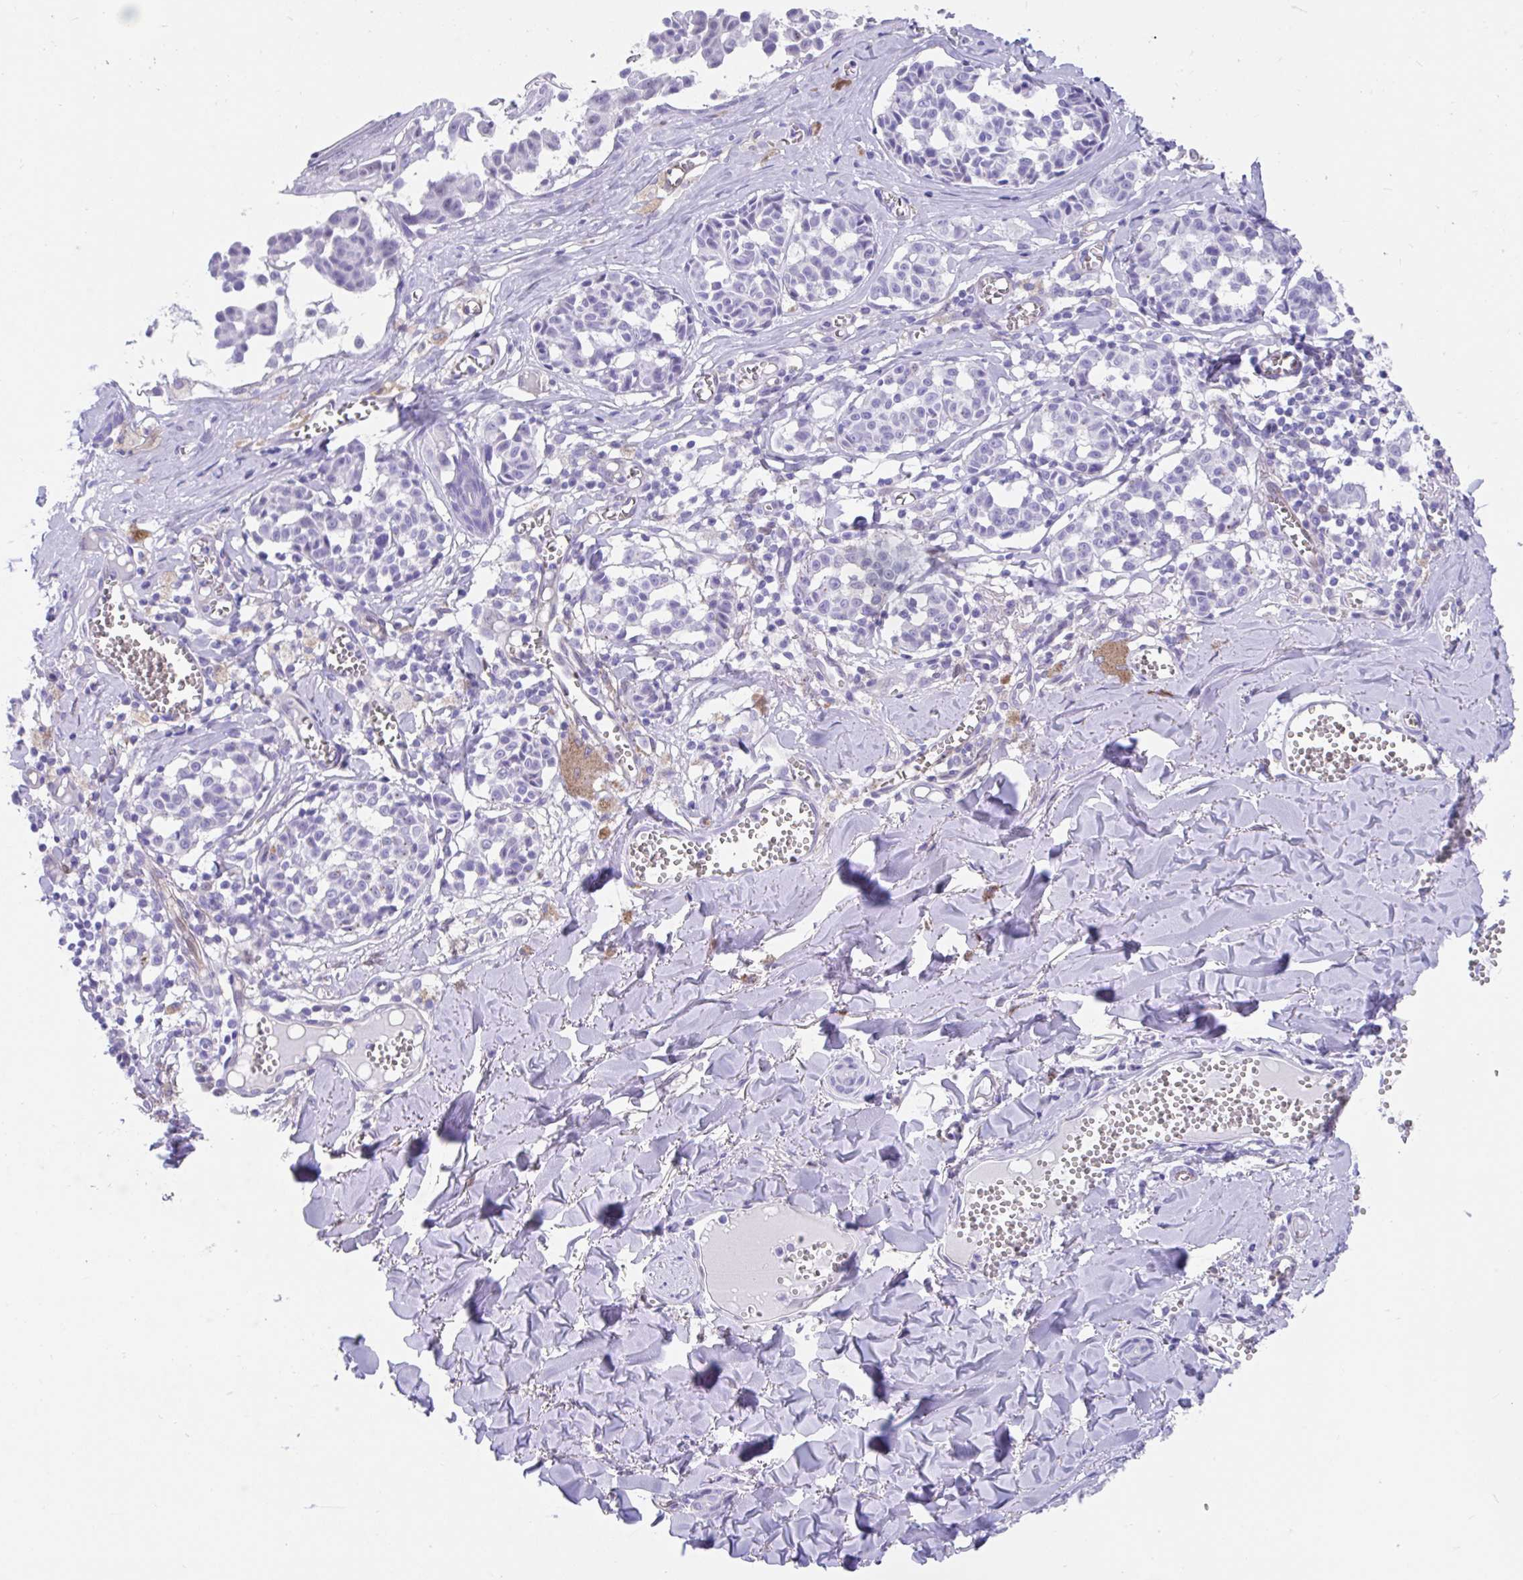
{"staining": {"intensity": "negative", "quantity": "none", "location": "none"}, "tissue": "melanoma", "cell_type": "Tumor cells", "image_type": "cancer", "snomed": [{"axis": "morphology", "description": "Malignant melanoma, NOS"}, {"axis": "topography", "description": "Skin"}], "caption": "This histopathology image is of melanoma stained with immunohistochemistry (IHC) to label a protein in brown with the nuclei are counter-stained blue. There is no expression in tumor cells.", "gene": "FAM107A", "patient": {"sex": "female", "age": 43}}